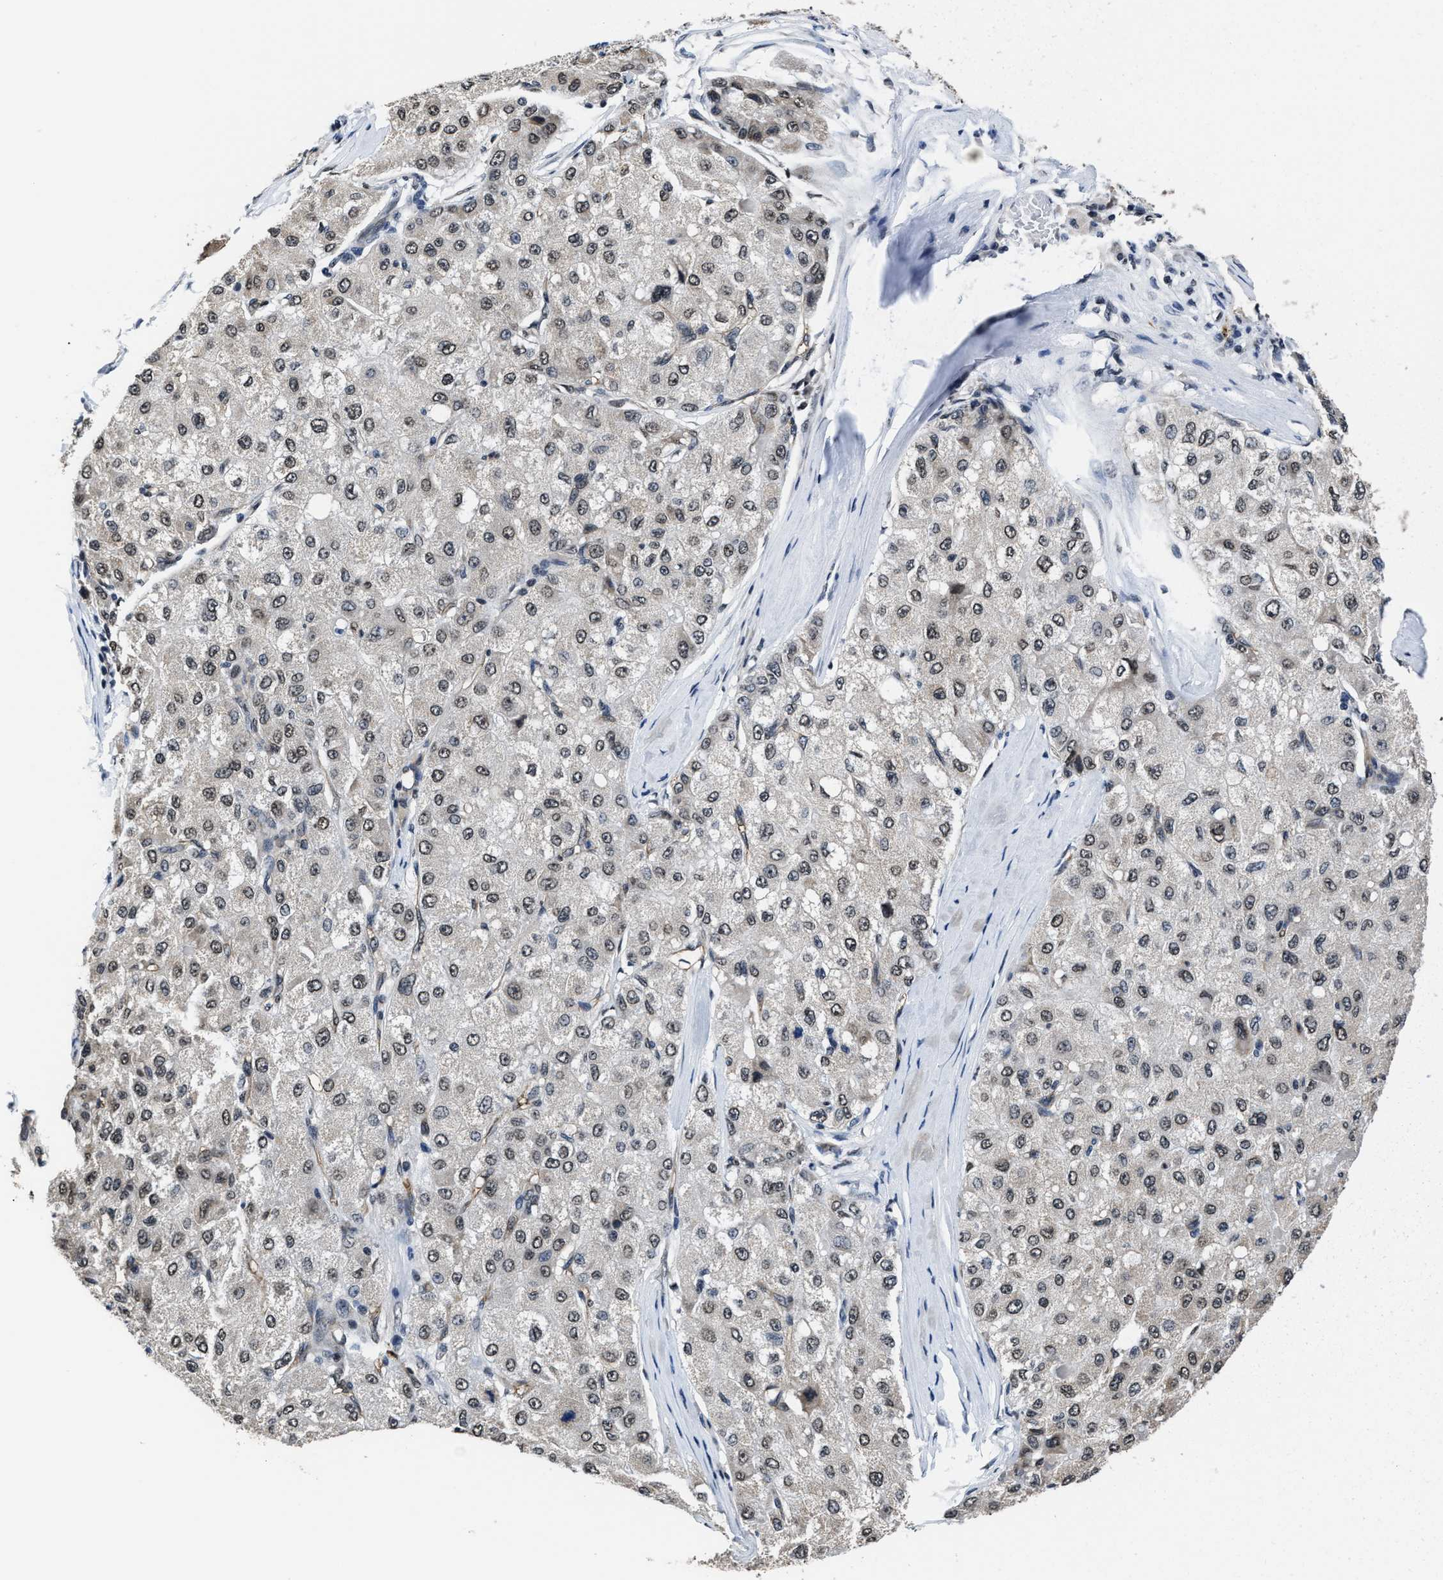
{"staining": {"intensity": "weak", "quantity": ">75%", "location": "nuclear"}, "tissue": "liver cancer", "cell_type": "Tumor cells", "image_type": "cancer", "snomed": [{"axis": "morphology", "description": "Carcinoma, Hepatocellular, NOS"}, {"axis": "topography", "description": "Liver"}], "caption": "High-magnification brightfield microscopy of liver cancer (hepatocellular carcinoma) stained with DAB (3,3'-diaminobenzidine) (brown) and counterstained with hematoxylin (blue). tumor cells exhibit weak nuclear staining is seen in approximately>75% of cells.", "gene": "MARCKSL1", "patient": {"sex": "male", "age": 80}}